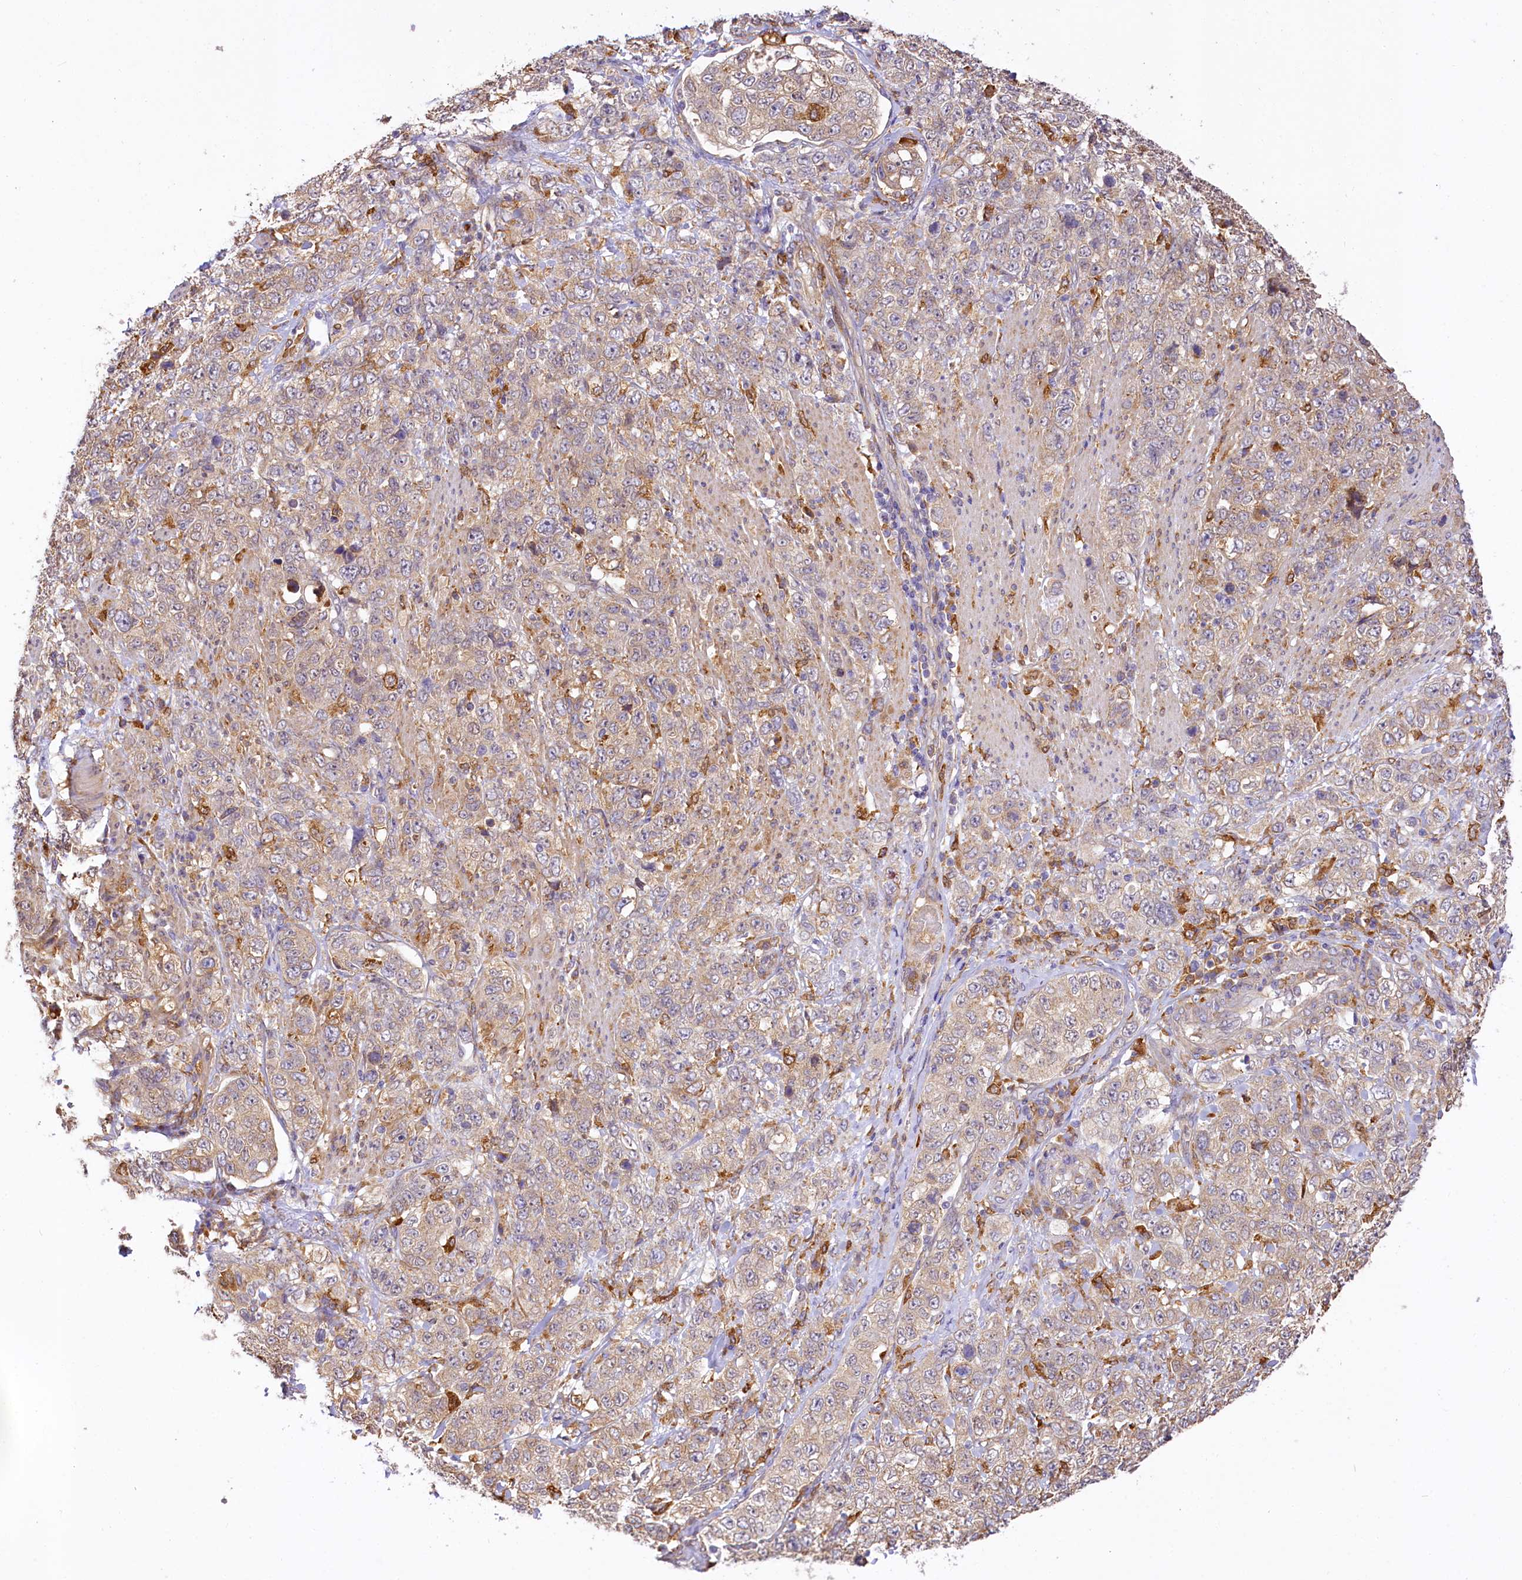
{"staining": {"intensity": "weak", "quantity": ">75%", "location": "cytoplasmic/membranous"}, "tissue": "stomach cancer", "cell_type": "Tumor cells", "image_type": "cancer", "snomed": [{"axis": "morphology", "description": "Adenocarcinoma, NOS"}, {"axis": "topography", "description": "Stomach"}], "caption": "The image reveals immunohistochemical staining of adenocarcinoma (stomach). There is weak cytoplasmic/membranous expression is seen in approximately >75% of tumor cells.", "gene": "PPIP5K2", "patient": {"sex": "male", "age": 48}}